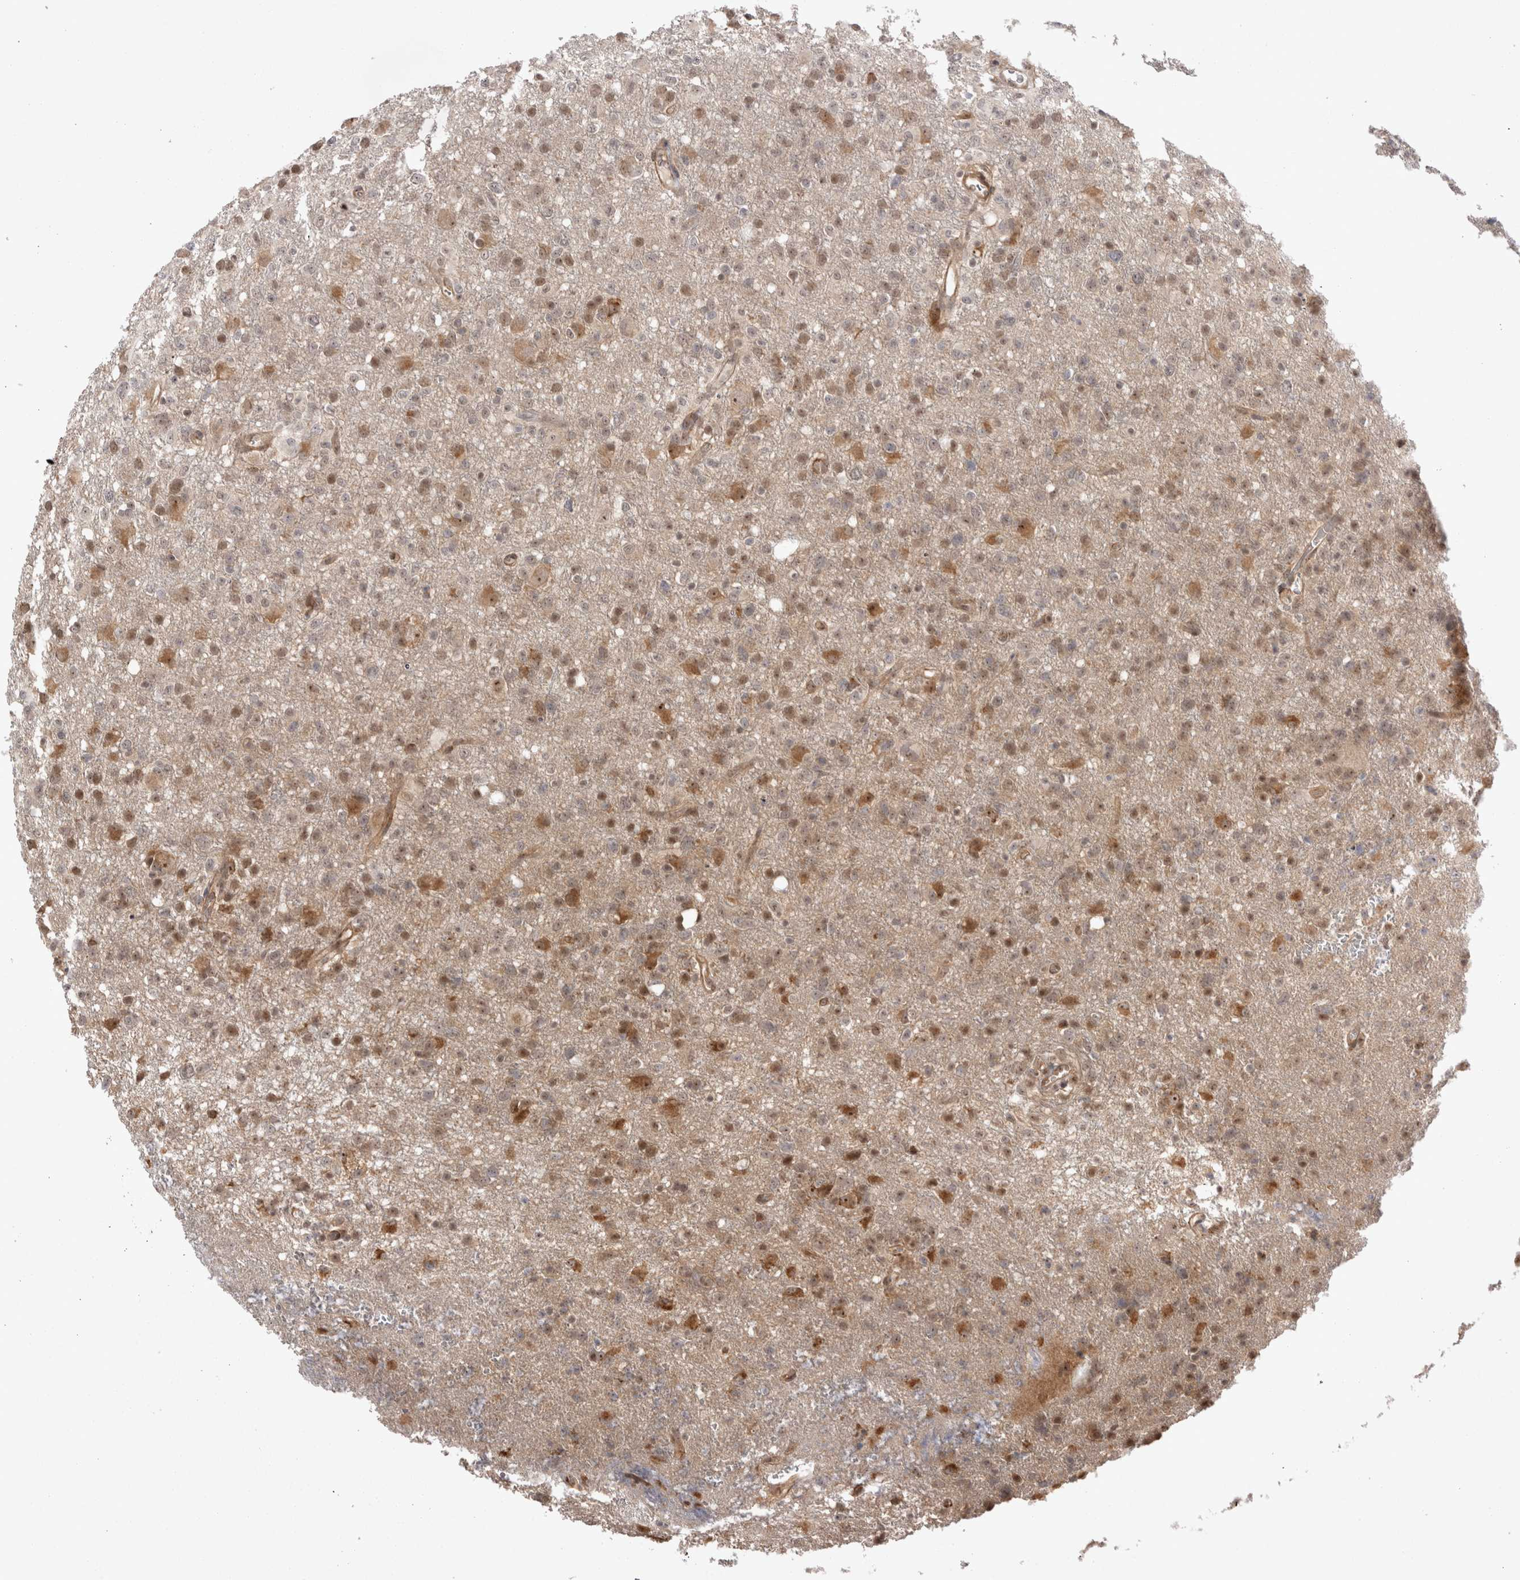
{"staining": {"intensity": "moderate", "quantity": "25%-75%", "location": "cytoplasmic/membranous,nuclear"}, "tissue": "glioma", "cell_type": "Tumor cells", "image_type": "cancer", "snomed": [{"axis": "morphology", "description": "Glioma, malignant, High grade"}, {"axis": "topography", "description": "Brain"}], "caption": "High-grade glioma (malignant) tissue exhibits moderate cytoplasmic/membranous and nuclear expression in about 25%-75% of tumor cells, visualized by immunohistochemistry.", "gene": "EXOSC4", "patient": {"sex": "female", "age": 57}}